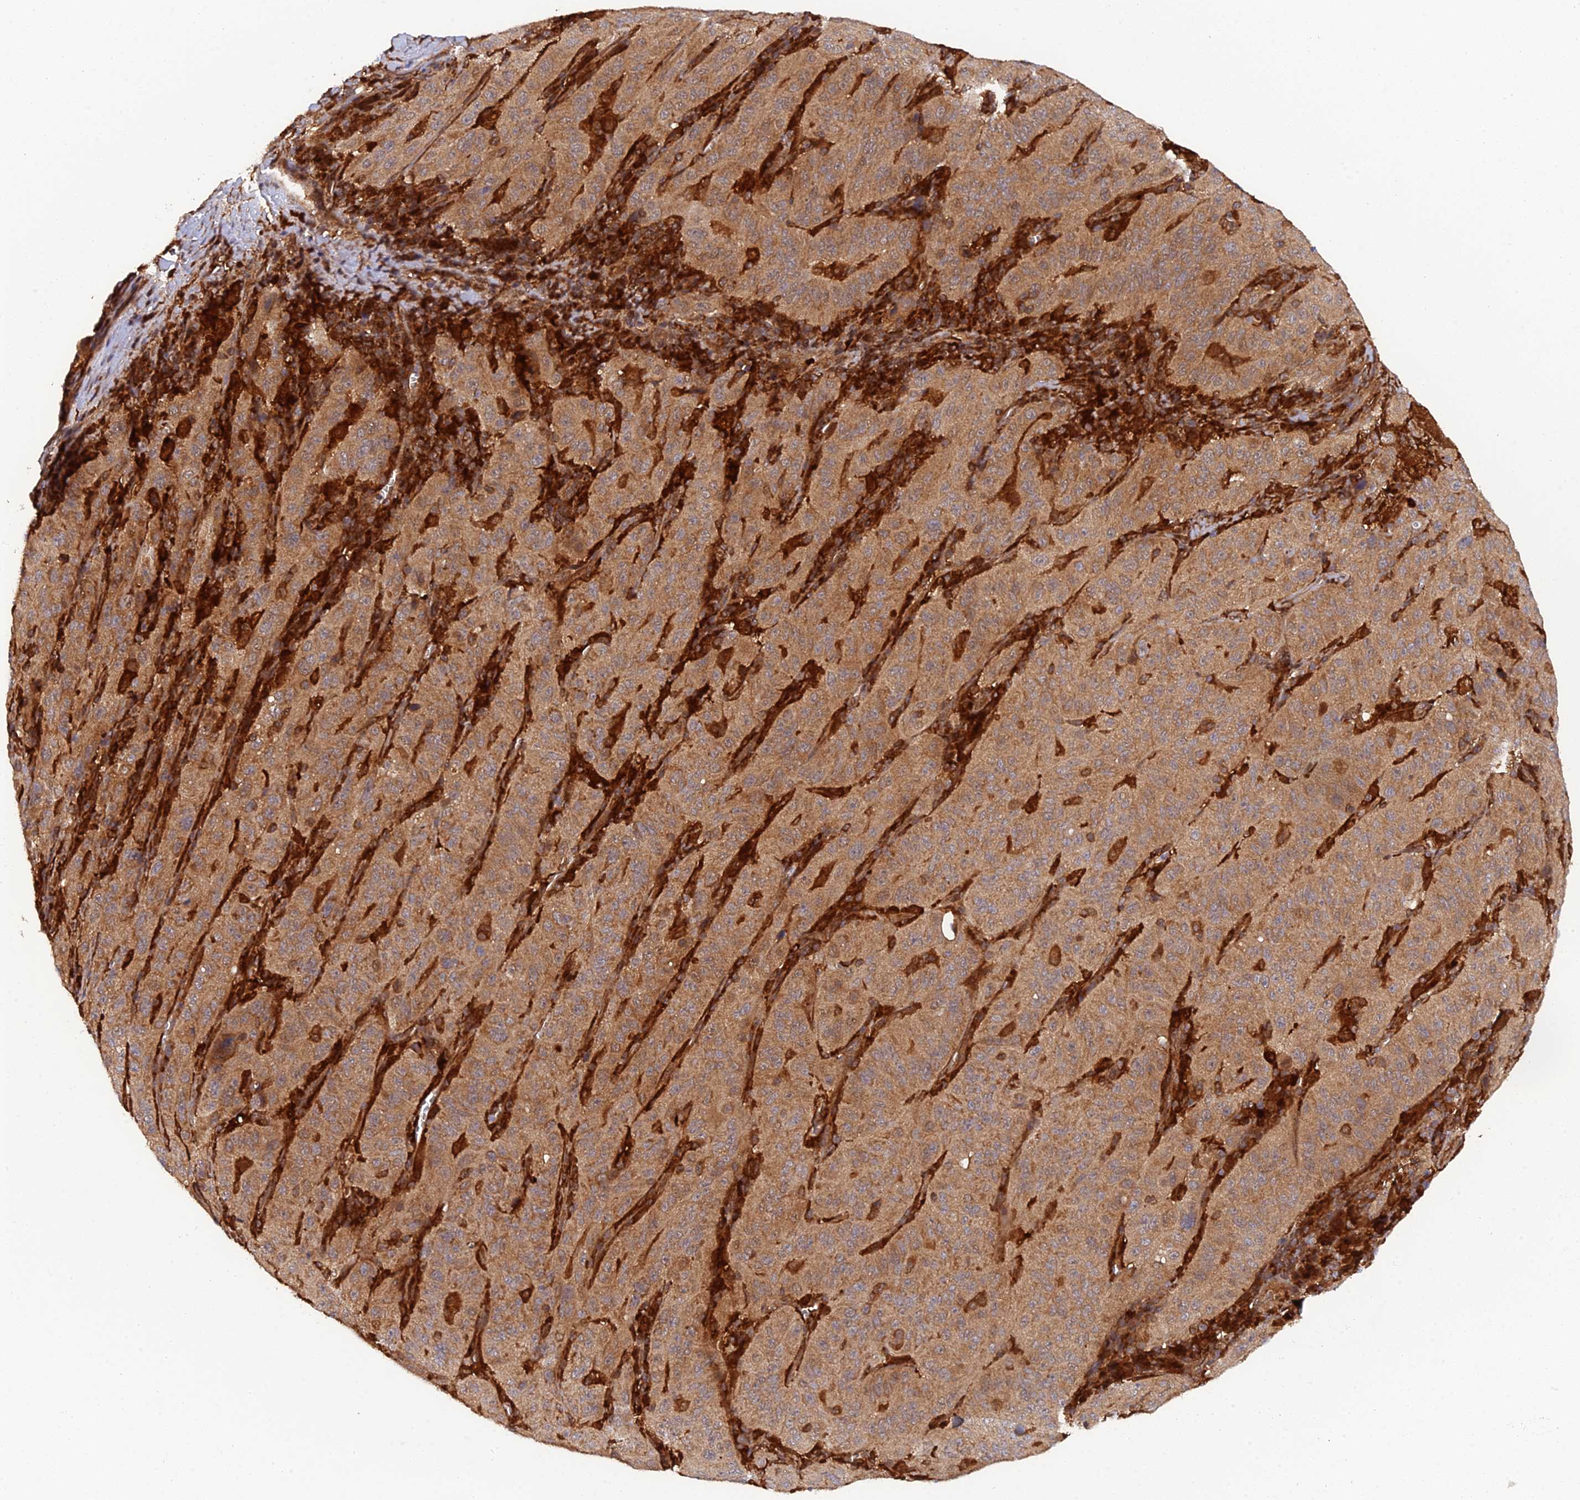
{"staining": {"intensity": "moderate", "quantity": ">75%", "location": "cytoplasmic/membranous"}, "tissue": "pancreatic cancer", "cell_type": "Tumor cells", "image_type": "cancer", "snomed": [{"axis": "morphology", "description": "Adenocarcinoma, NOS"}, {"axis": "topography", "description": "Pancreas"}], "caption": "An immunohistochemistry image of tumor tissue is shown. Protein staining in brown highlights moderate cytoplasmic/membranous positivity in pancreatic cancer (adenocarcinoma) within tumor cells.", "gene": "ARL2BP", "patient": {"sex": "male", "age": 63}}